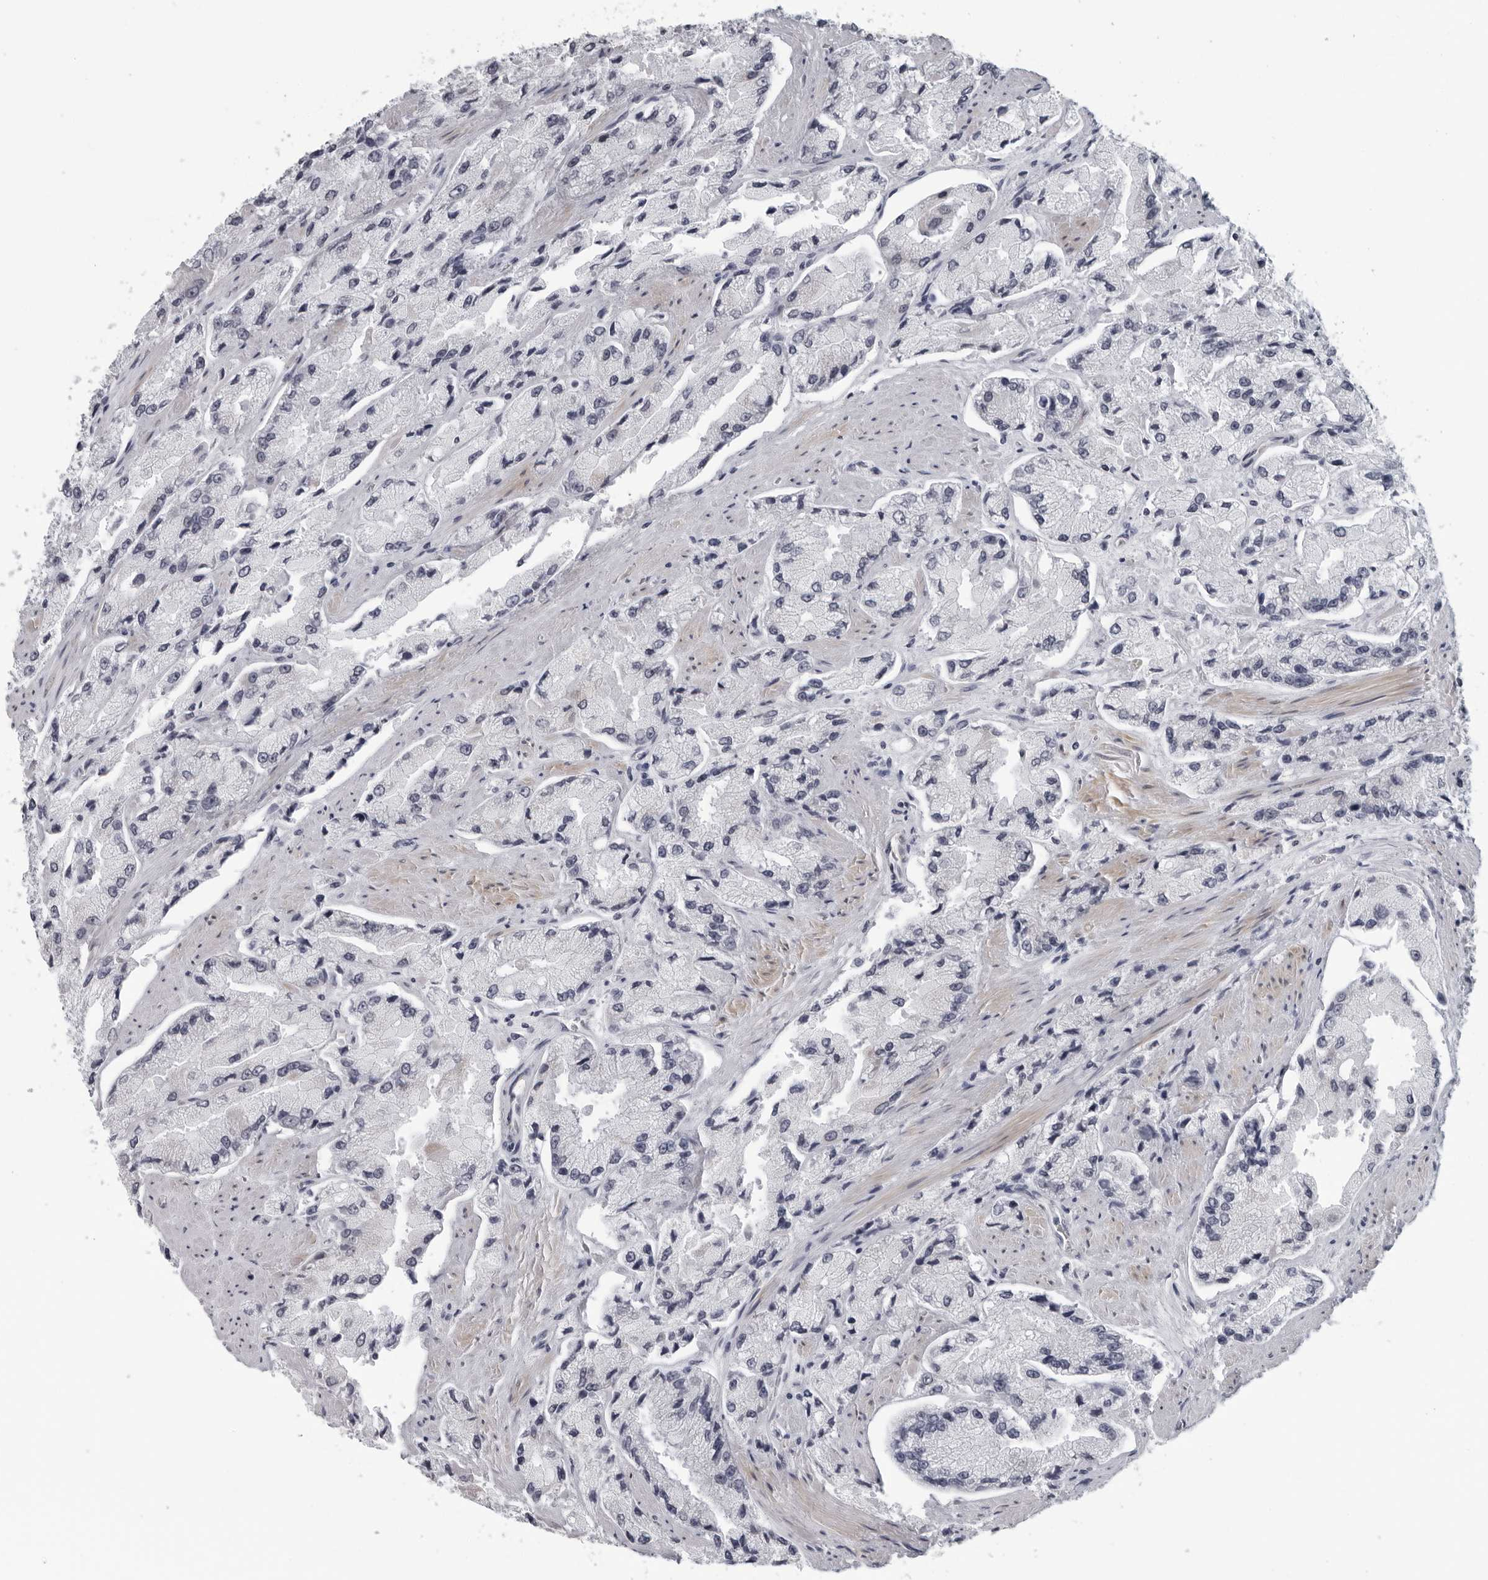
{"staining": {"intensity": "negative", "quantity": "none", "location": "none"}, "tissue": "prostate cancer", "cell_type": "Tumor cells", "image_type": "cancer", "snomed": [{"axis": "morphology", "description": "Adenocarcinoma, High grade"}, {"axis": "topography", "description": "Prostate"}], "caption": "Immunohistochemistry photomicrograph of neoplastic tissue: human adenocarcinoma (high-grade) (prostate) stained with DAB exhibits no significant protein expression in tumor cells.", "gene": "OPLAH", "patient": {"sex": "male", "age": 58}}